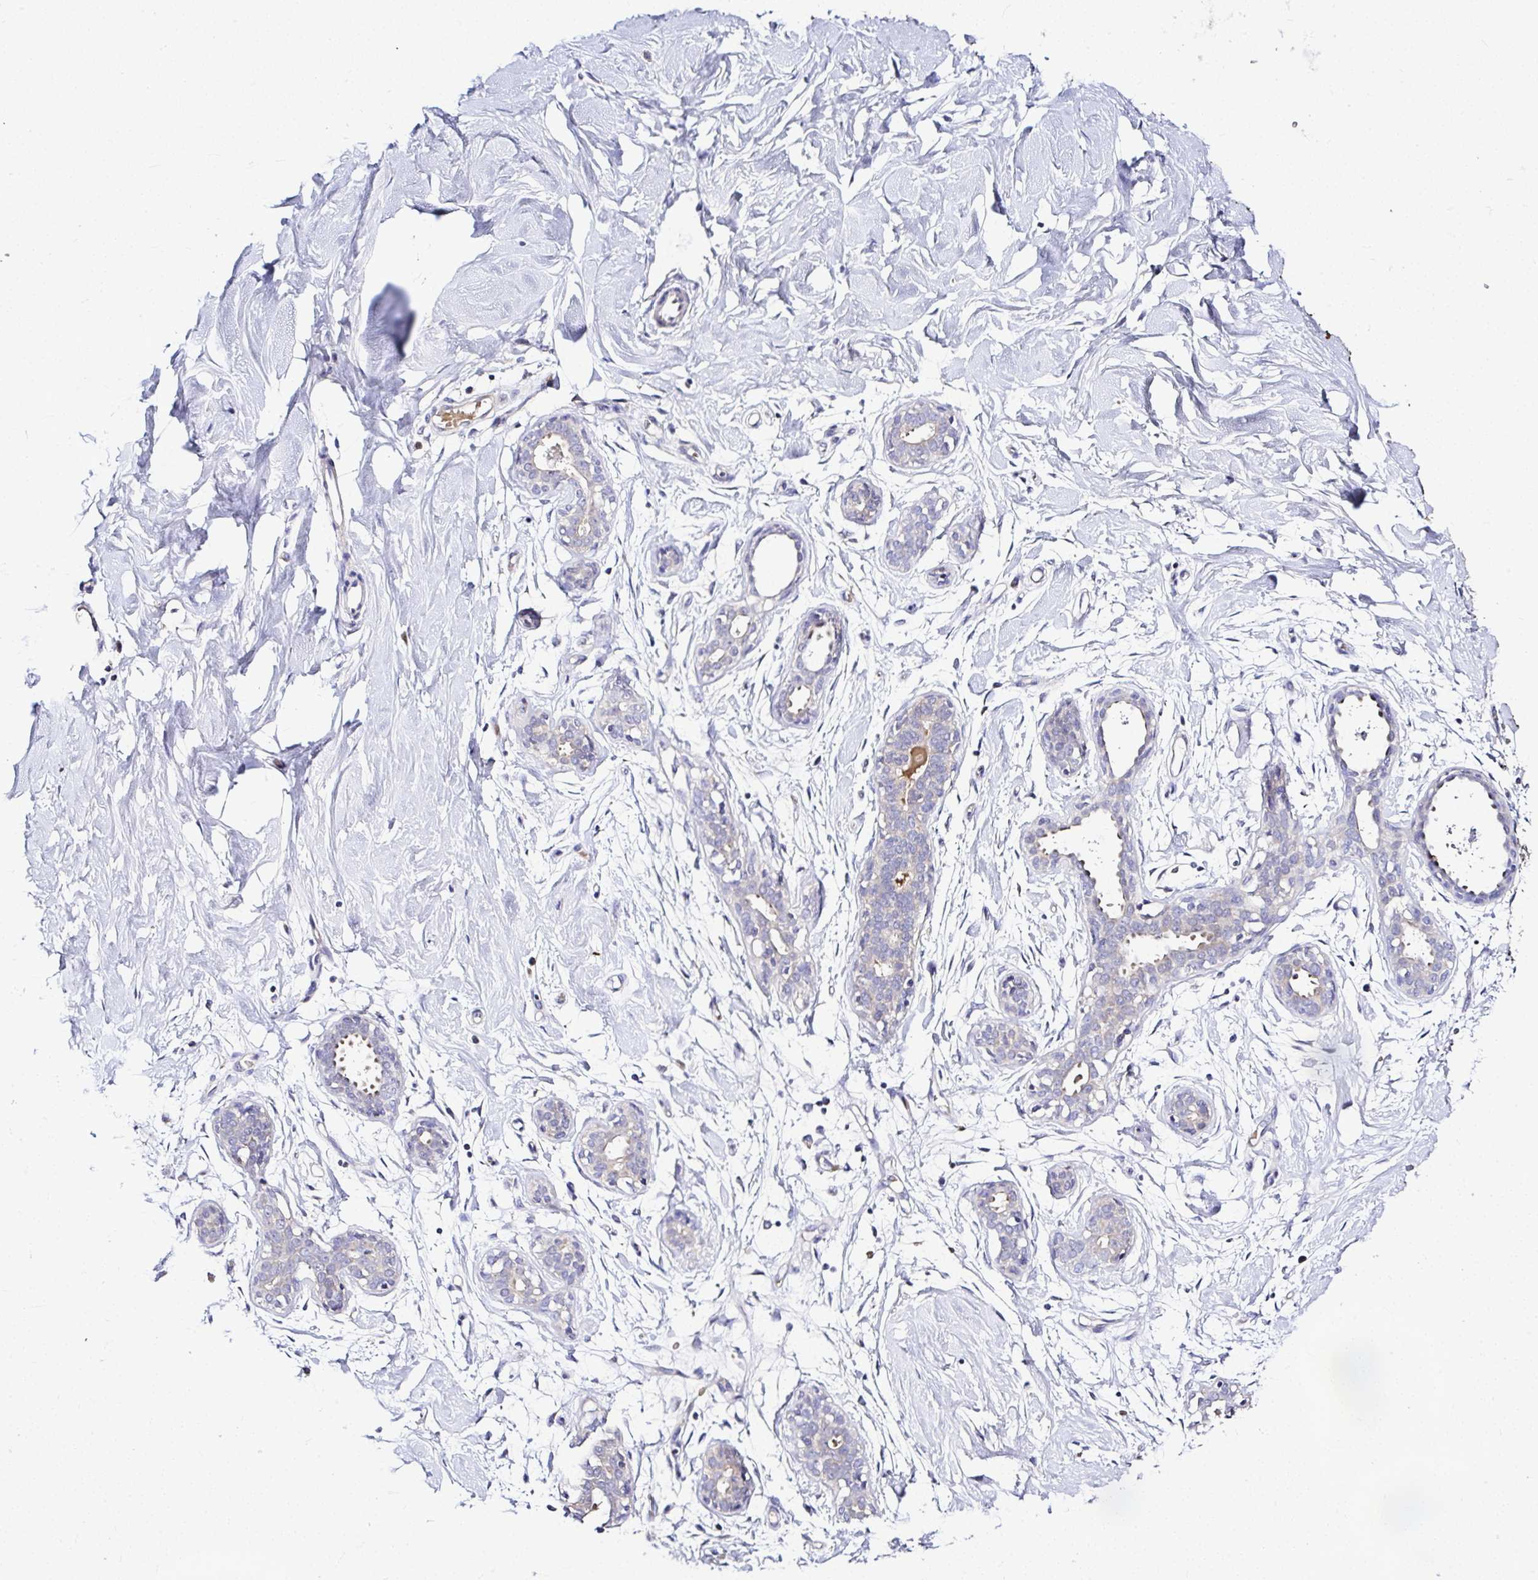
{"staining": {"intensity": "negative", "quantity": "none", "location": "none"}, "tissue": "breast", "cell_type": "Adipocytes", "image_type": "normal", "snomed": [{"axis": "morphology", "description": "Normal tissue, NOS"}, {"axis": "topography", "description": "Breast"}], "caption": "The photomicrograph reveals no staining of adipocytes in normal breast.", "gene": "DEPDC5", "patient": {"sex": "female", "age": 27}}